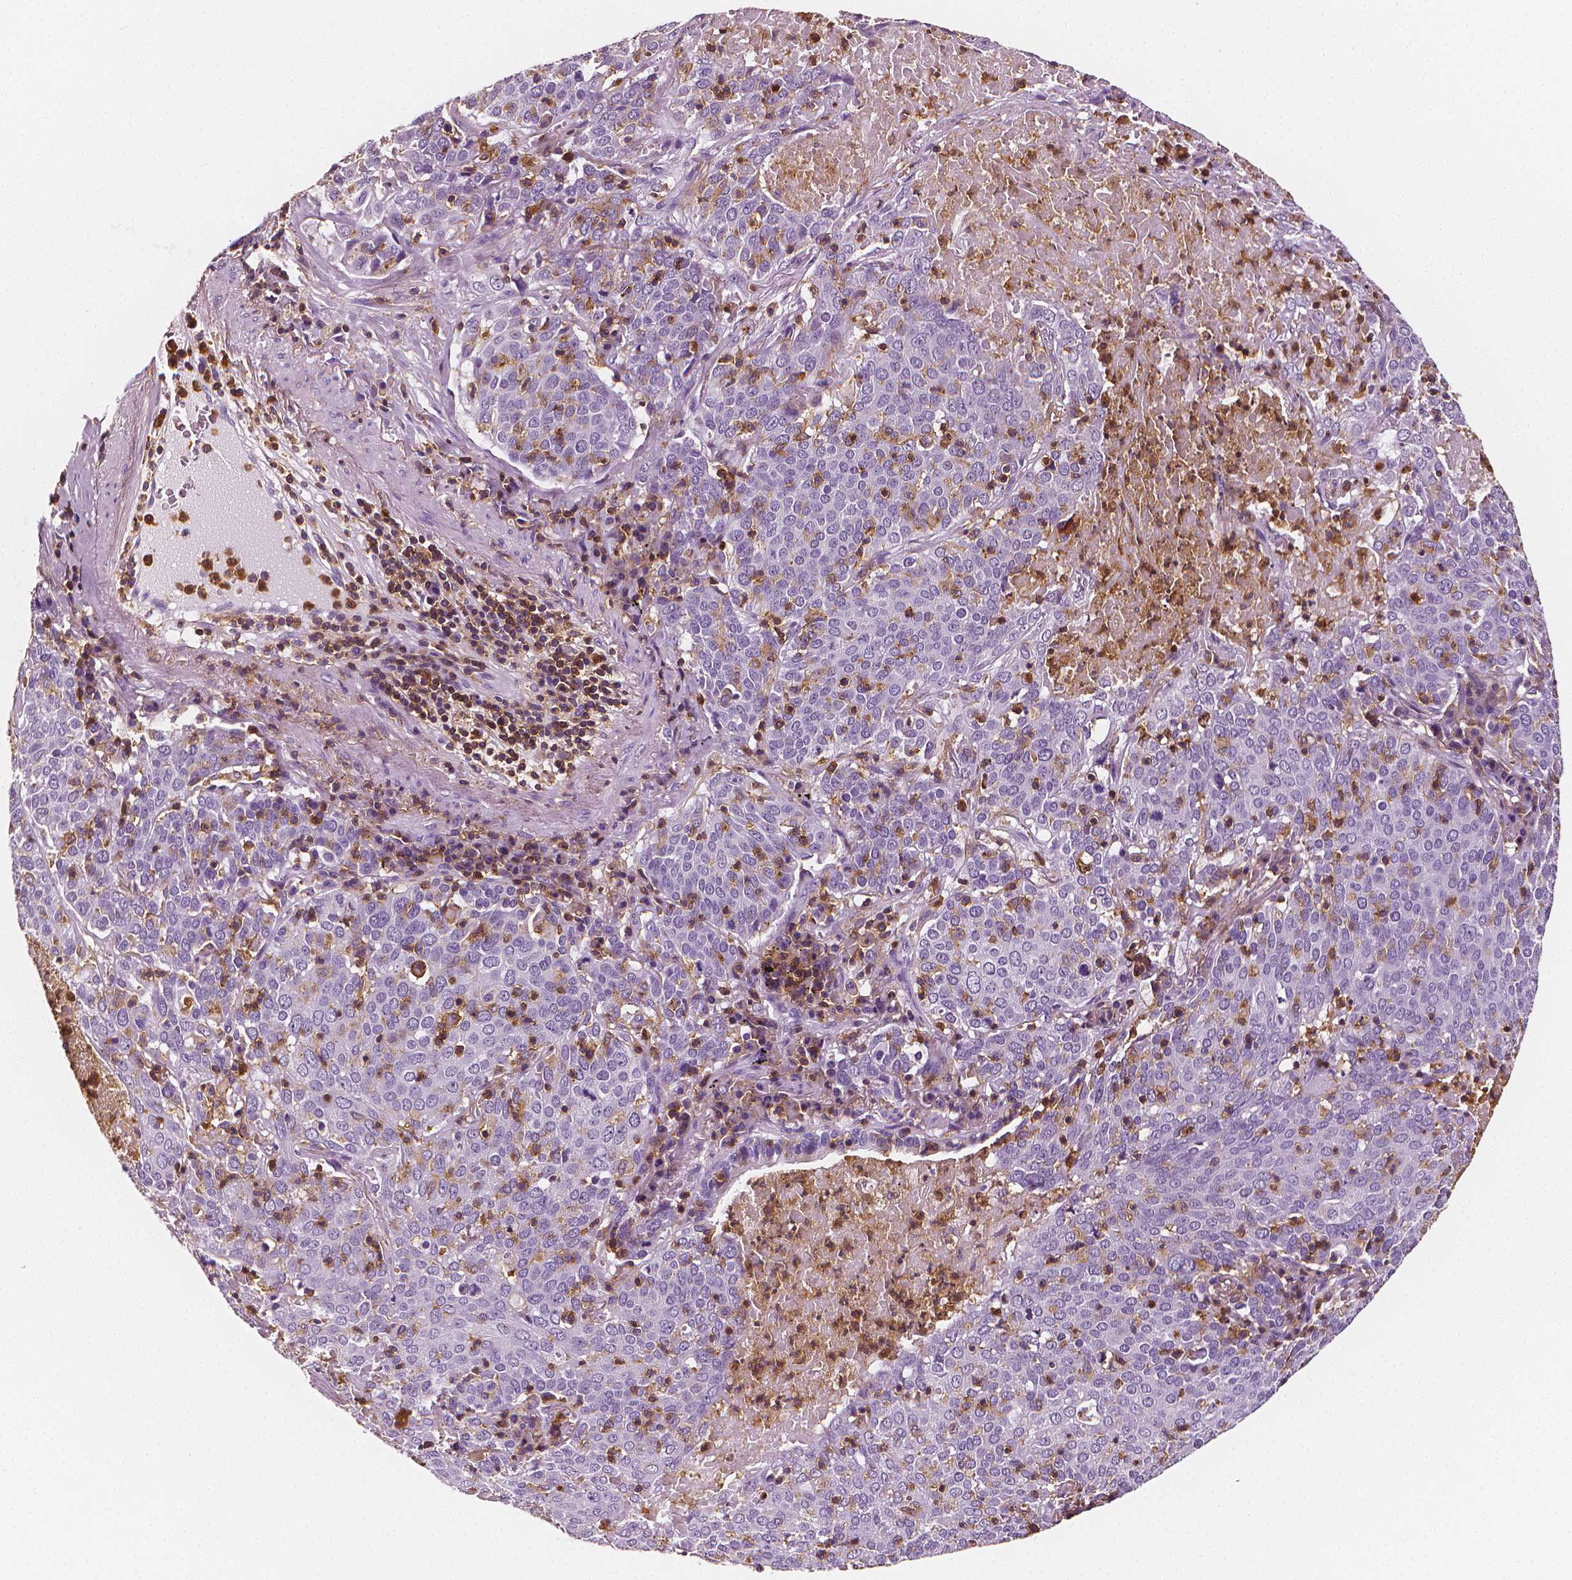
{"staining": {"intensity": "negative", "quantity": "none", "location": "none"}, "tissue": "lung cancer", "cell_type": "Tumor cells", "image_type": "cancer", "snomed": [{"axis": "morphology", "description": "Squamous cell carcinoma, NOS"}, {"axis": "topography", "description": "Lung"}], "caption": "This histopathology image is of squamous cell carcinoma (lung) stained with immunohistochemistry to label a protein in brown with the nuclei are counter-stained blue. There is no staining in tumor cells. (Brightfield microscopy of DAB (3,3'-diaminobenzidine) immunohistochemistry at high magnification).", "gene": "PTPRC", "patient": {"sex": "male", "age": 82}}